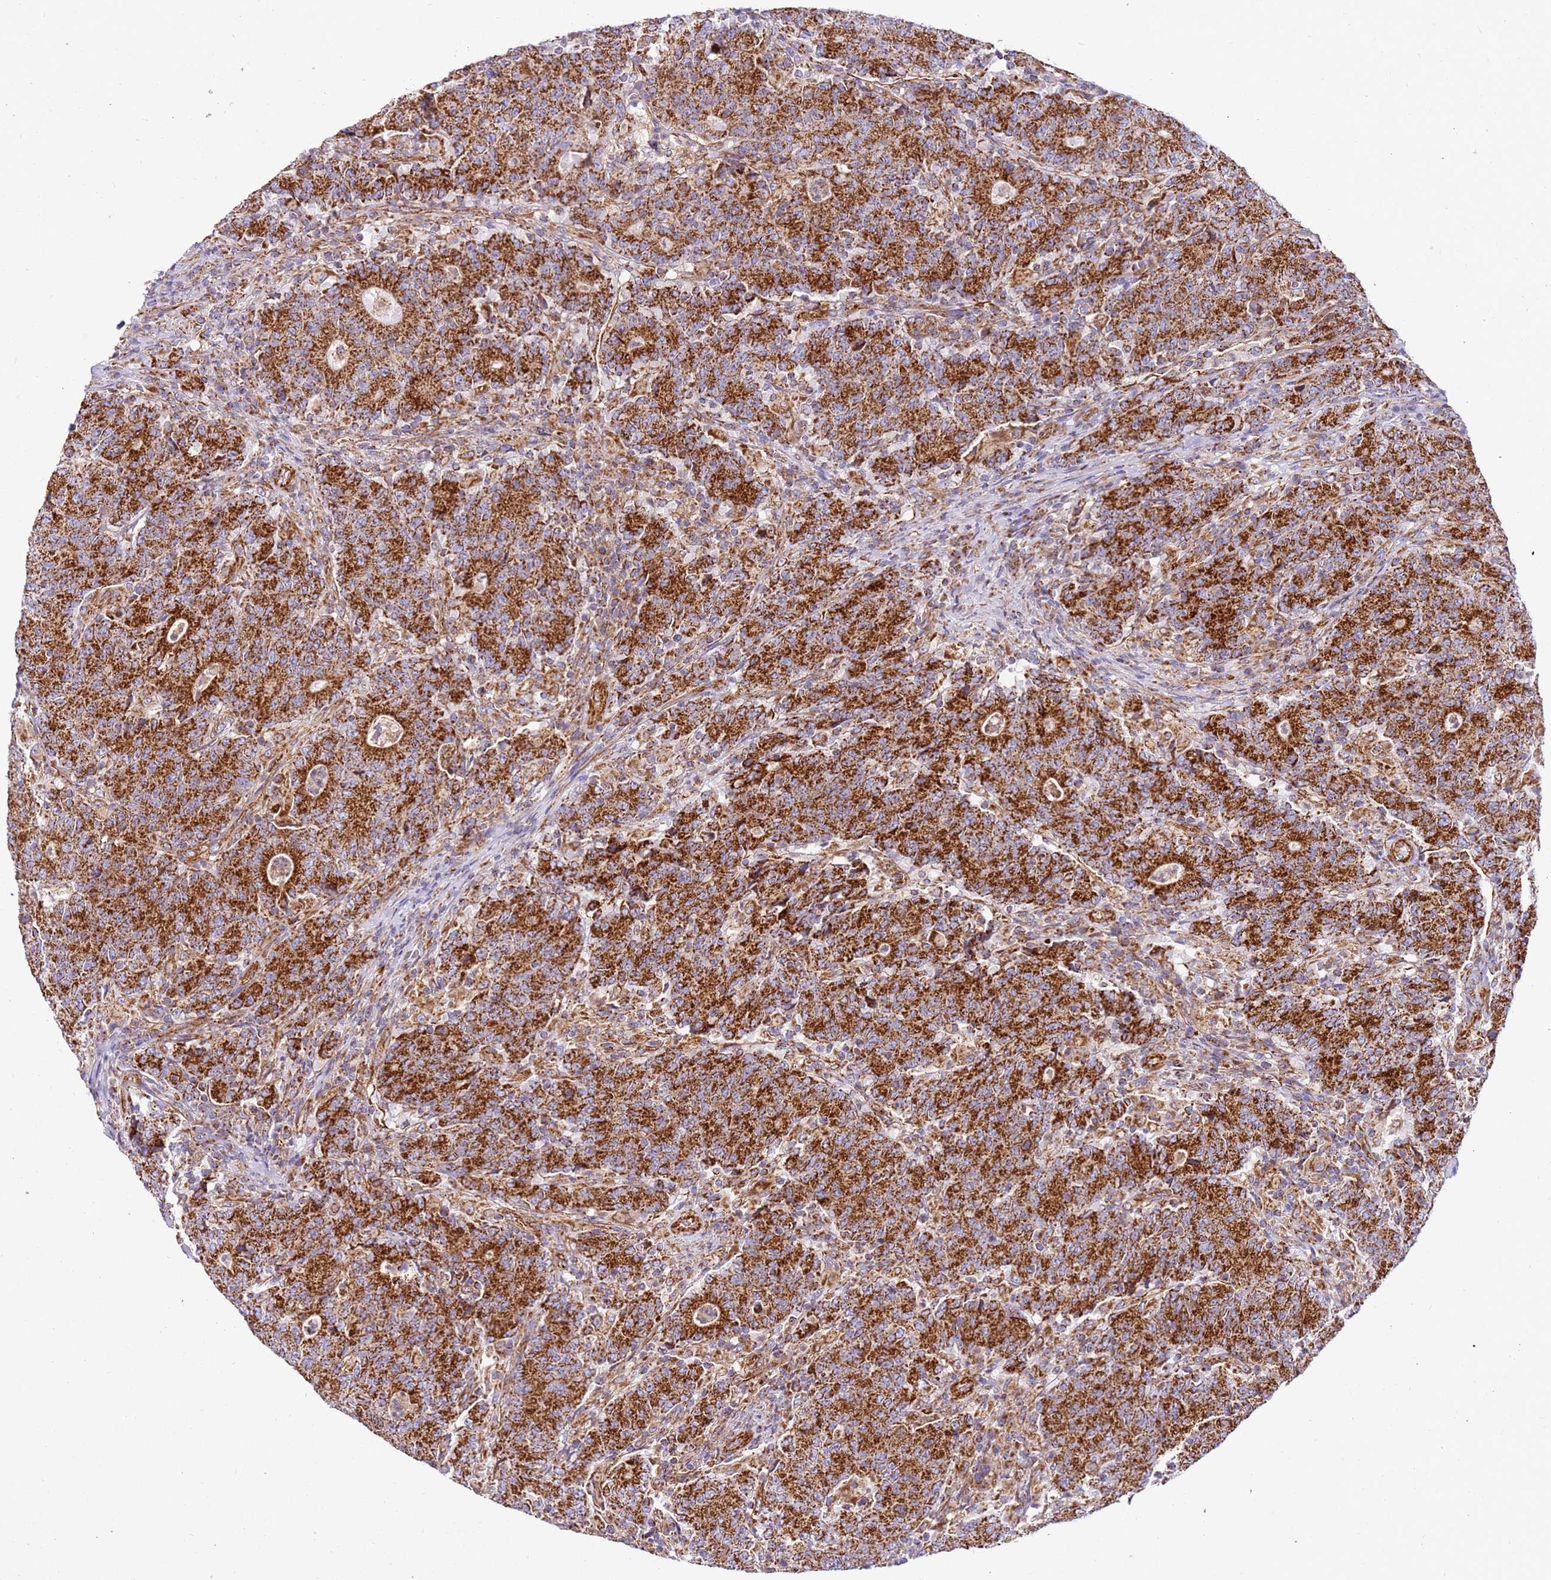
{"staining": {"intensity": "strong", "quantity": ">75%", "location": "cytoplasmic/membranous"}, "tissue": "colorectal cancer", "cell_type": "Tumor cells", "image_type": "cancer", "snomed": [{"axis": "morphology", "description": "Adenocarcinoma, NOS"}, {"axis": "topography", "description": "Colon"}], "caption": "Colorectal adenocarcinoma tissue shows strong cytoplasmic/membranous staining in approximately >75% of tumor cells, visualized by immunohistochemistry.", "gene": "MRPL20", "patient": {"sex": "female", "age": 75}}